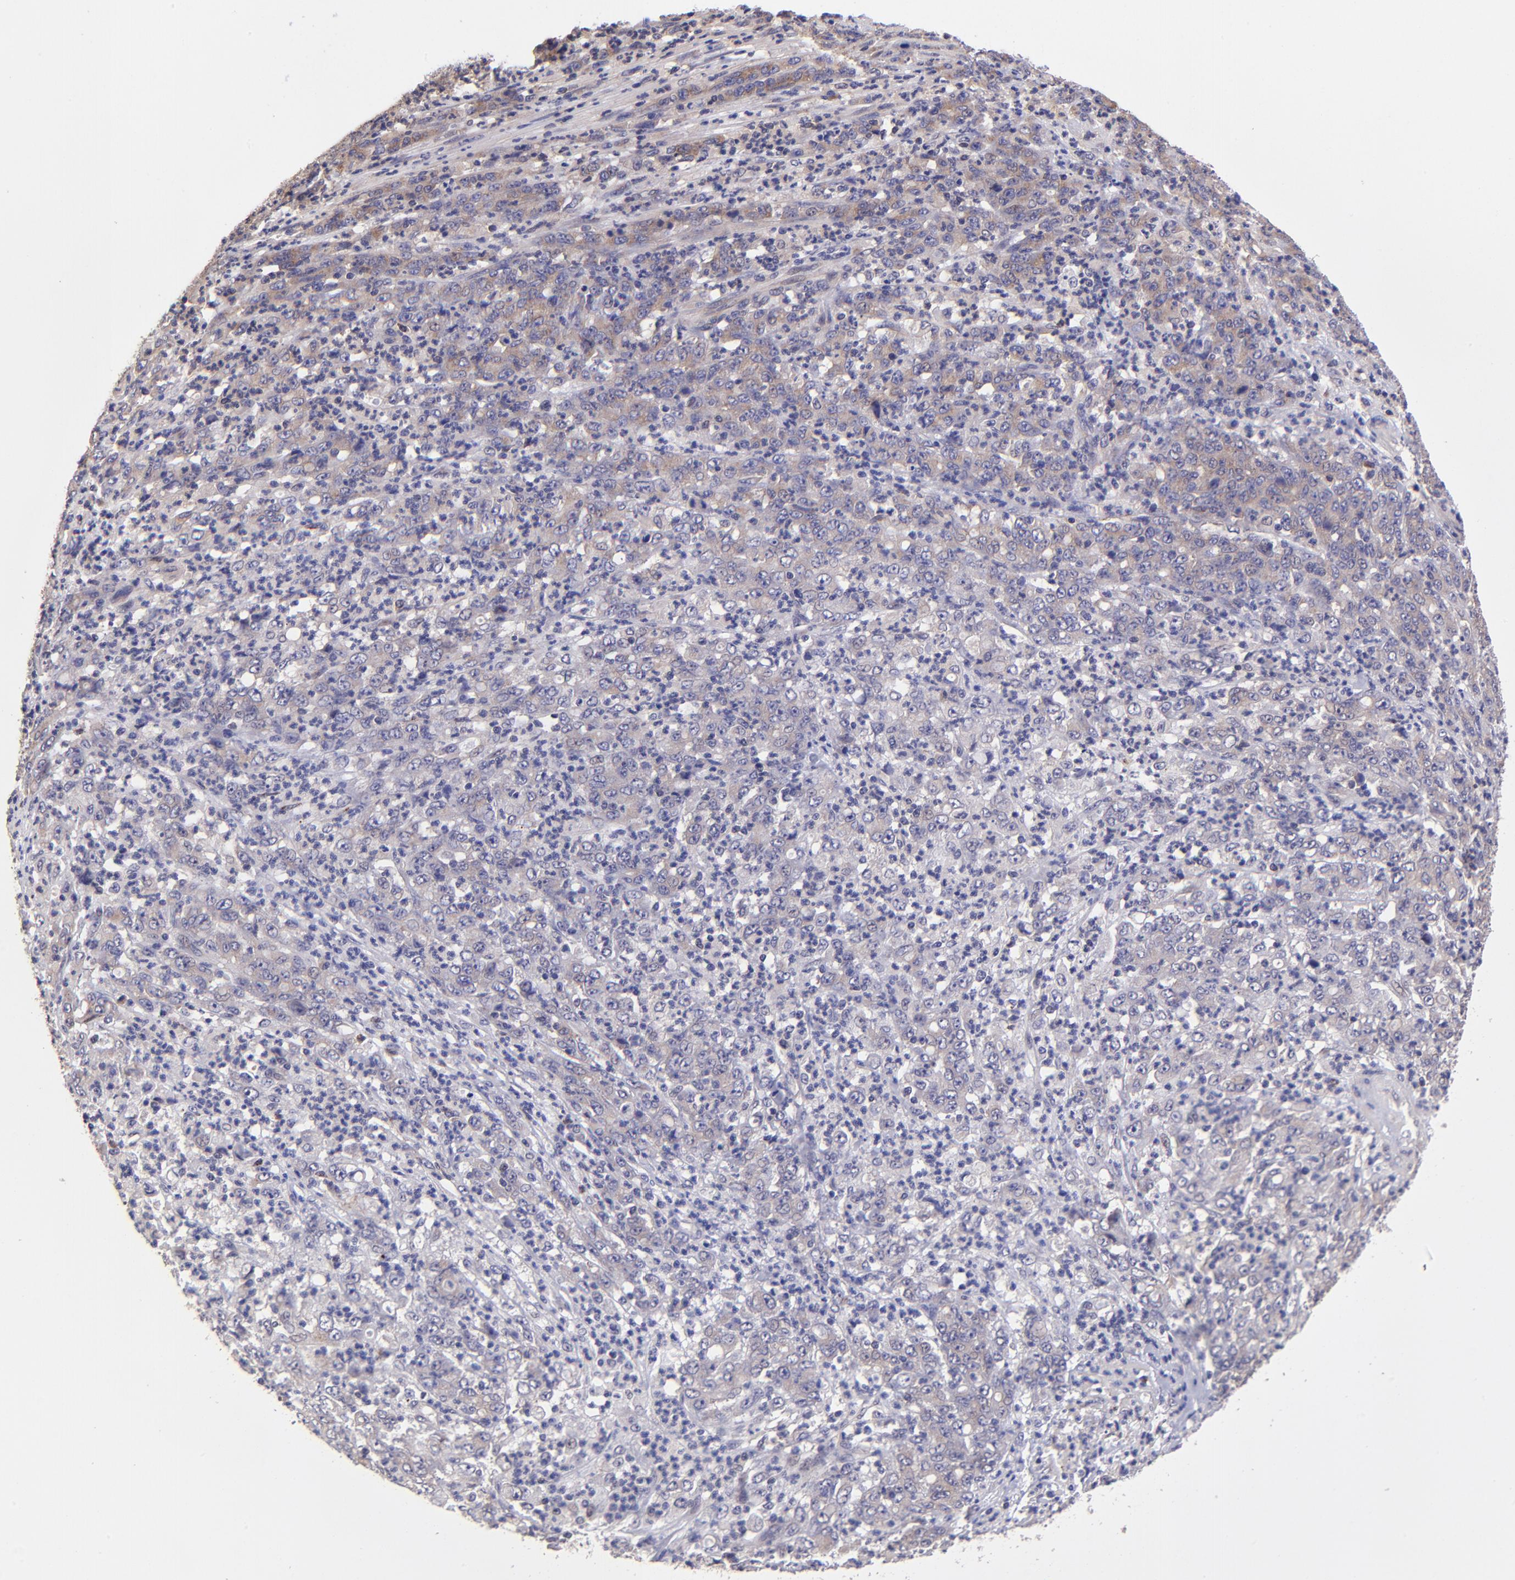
{"staining": {"intensity": "weak", "quantity": ">75%", "location": "cytoplasmic/membranous"}, "tissue": "stomach cancer", "cell_type": "Tumor cells", "image_type": "cancer", "snomed": [{"axis": "morphology", "description": "Adenocarcinoma, NOS"}, {"axis": "topography", "description": "Stomach, lower"}], "caption": "Immunohistochemical staining of human stomach cancer (adenocarcinoma) shows low levels of weak cytoplasmic/membranous protein positivity in about >75% of tumor cells.", "gene": "NSF", "patient": {"sex": "female", "age": 71}}